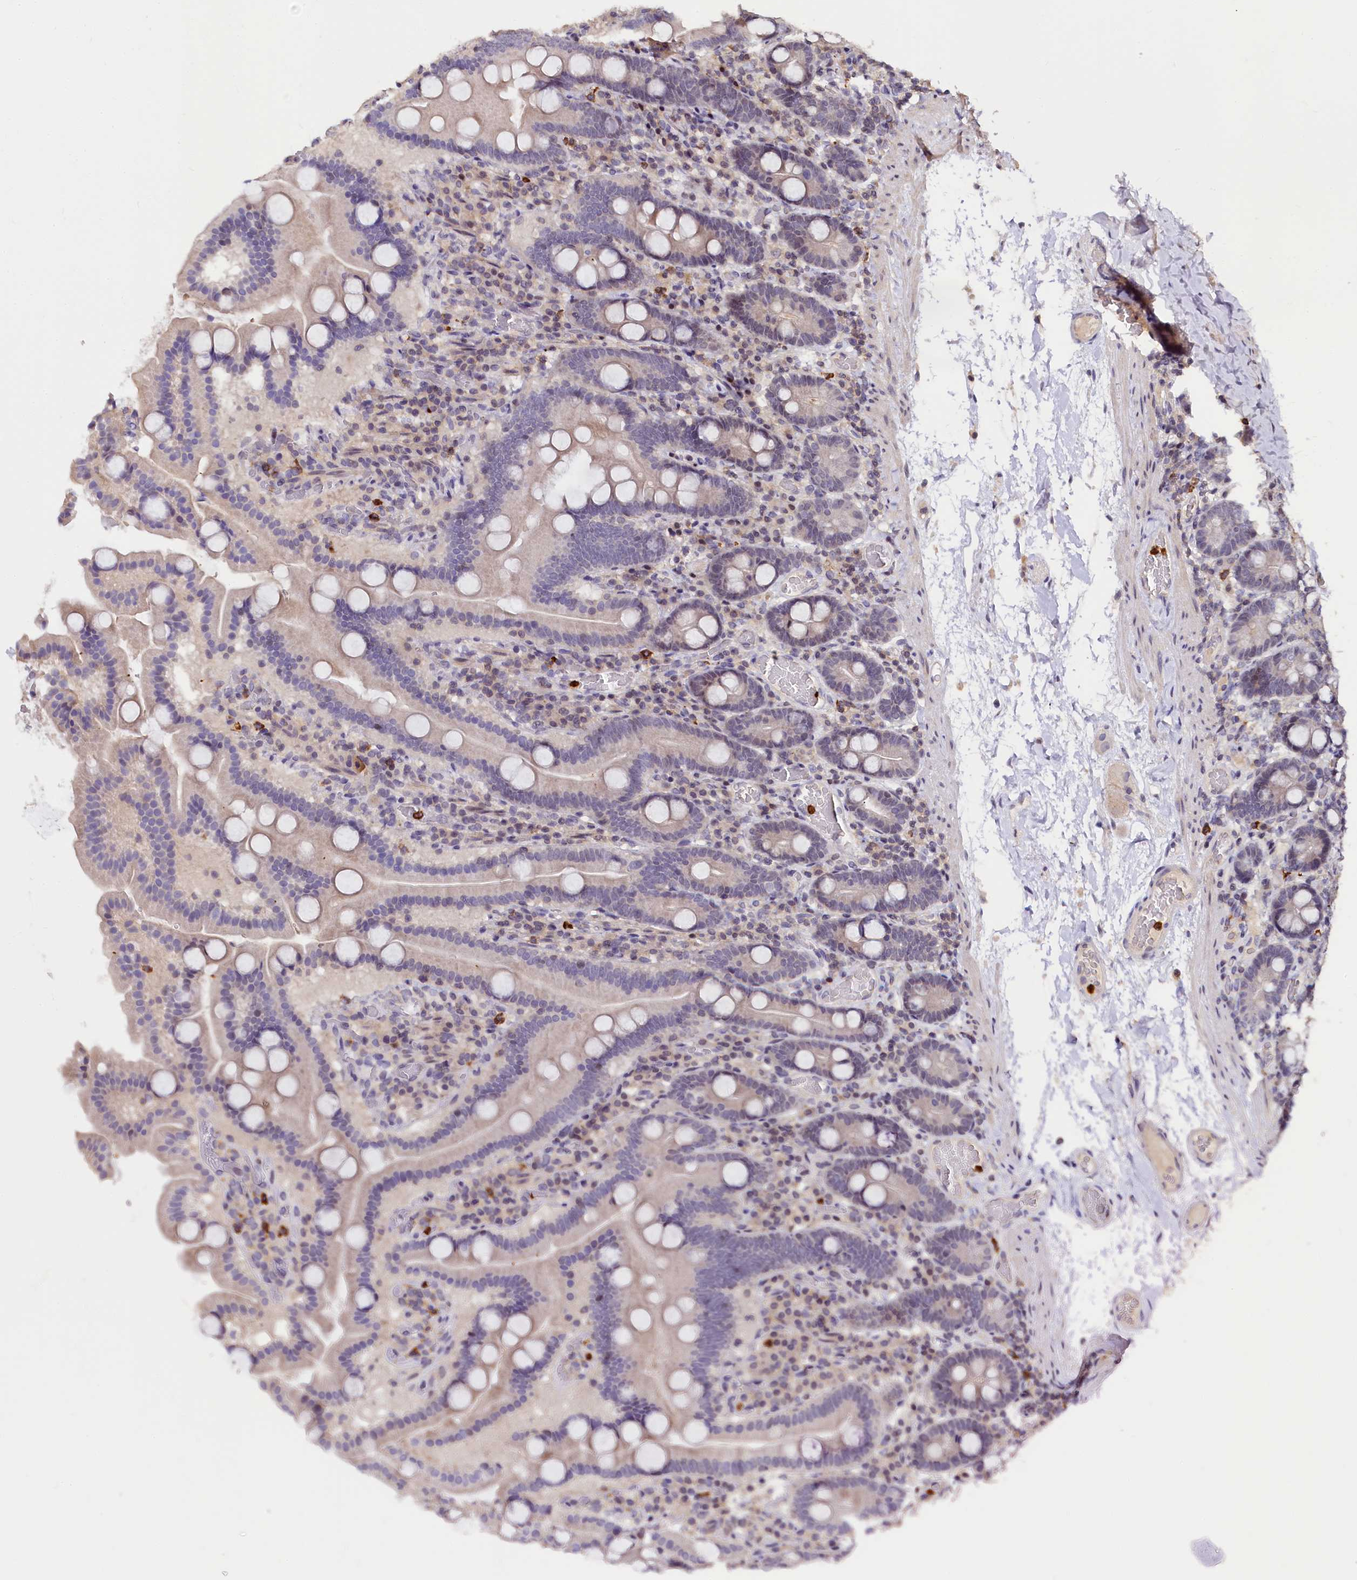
{"staining": {"intensity": "weak", "quantity": "<25%", "location": "cytoplasmic/membranous"}, "tissue": "duodenum", "cell_type": "Glandular cells", "image_type": "normal", "snomed": [{"axis": "morphology", "description": "Normal tissue, NOS"}, {"axis": "topography", "description": "Duodenum"}], "caption": "Duodenum stained for a protein using IHC demonstrates no expression glandular cells.", "gene": "ATG101", "patient": {"sex": "male", "age": 55}}